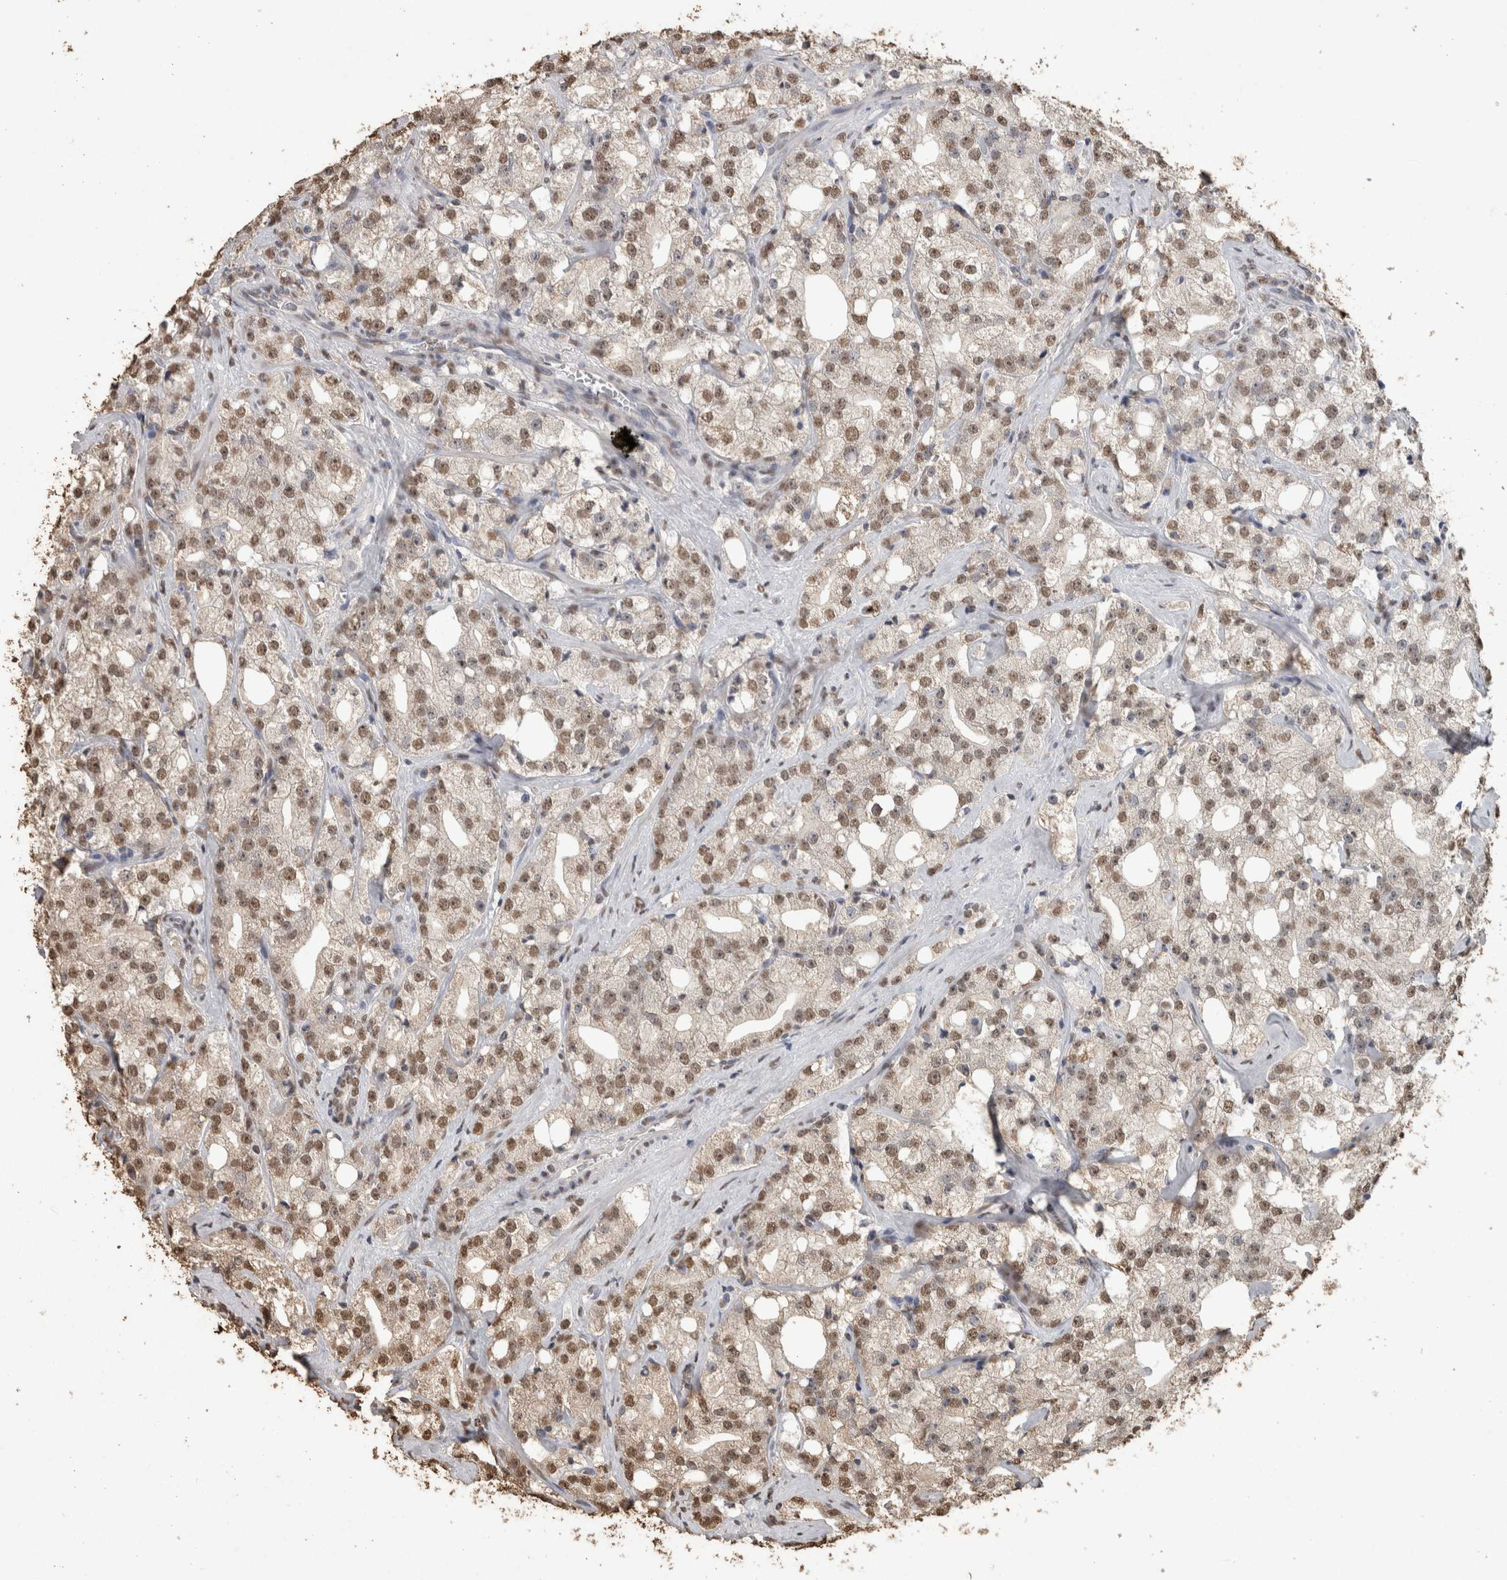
{"staining": {"intensity": "weak", "quantity": ">75%", "location": "nuclear"}, "tissue": "prostate cancer", "cell_type": "Tumor cells", "image_type": "cancer", "snomed": [{"axis": "morphology", "description": "Adenocarcinoma, High grade"}, {"axis": "topography", "description": "Prostate"}], "caption": "Prostate cancer (adenocarcinoma (high-grade)) stained with a brown dye displays weak nuclear positive expression in about >75% of tumor cells.", "gene": "HAND2", "patient": {"sex": "male", "age": 64}}